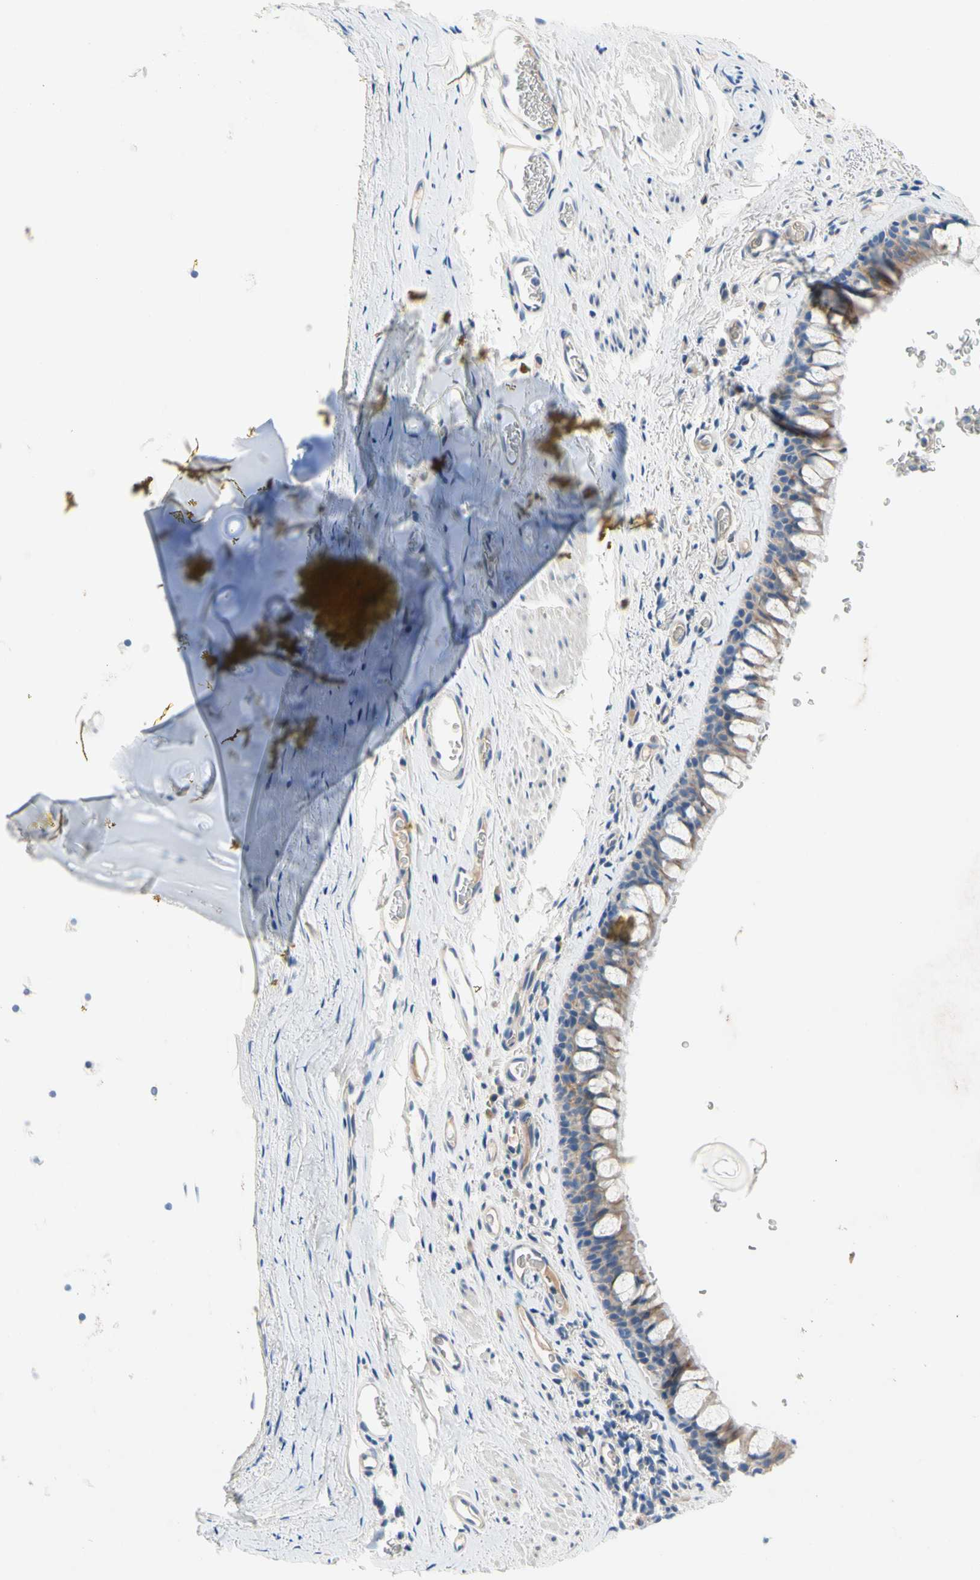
{"staining": {"intensity": "weak", "quantity": ">75%", "location": "cytoplasmic/membranous"}, "tissue": "bronchus", "cell_type": "Respiratory epithelial cells", "image_type": "normal", "snomed": [{"axis": "morphology", "description": "Normal tissue, NOS"}, {"axis": "morphology", "description": "Malignant melanoma, Metastatic site"}, {"axis": "topography", "description": "Bronchus"}, {"axis": "topography", "description": "Lung"}], "caption": "IHC histopathology image of unremarkable bronchus: bronchus stained using IHC reveals low levels of weak protein expression localized specifically in the cytoplasmic/membranous of respiratory epithelial cells, appearing as a cytoplasmic/membranous brown color.", "gene": "CA14", "patient": {"sex": "male", "age": 64}}